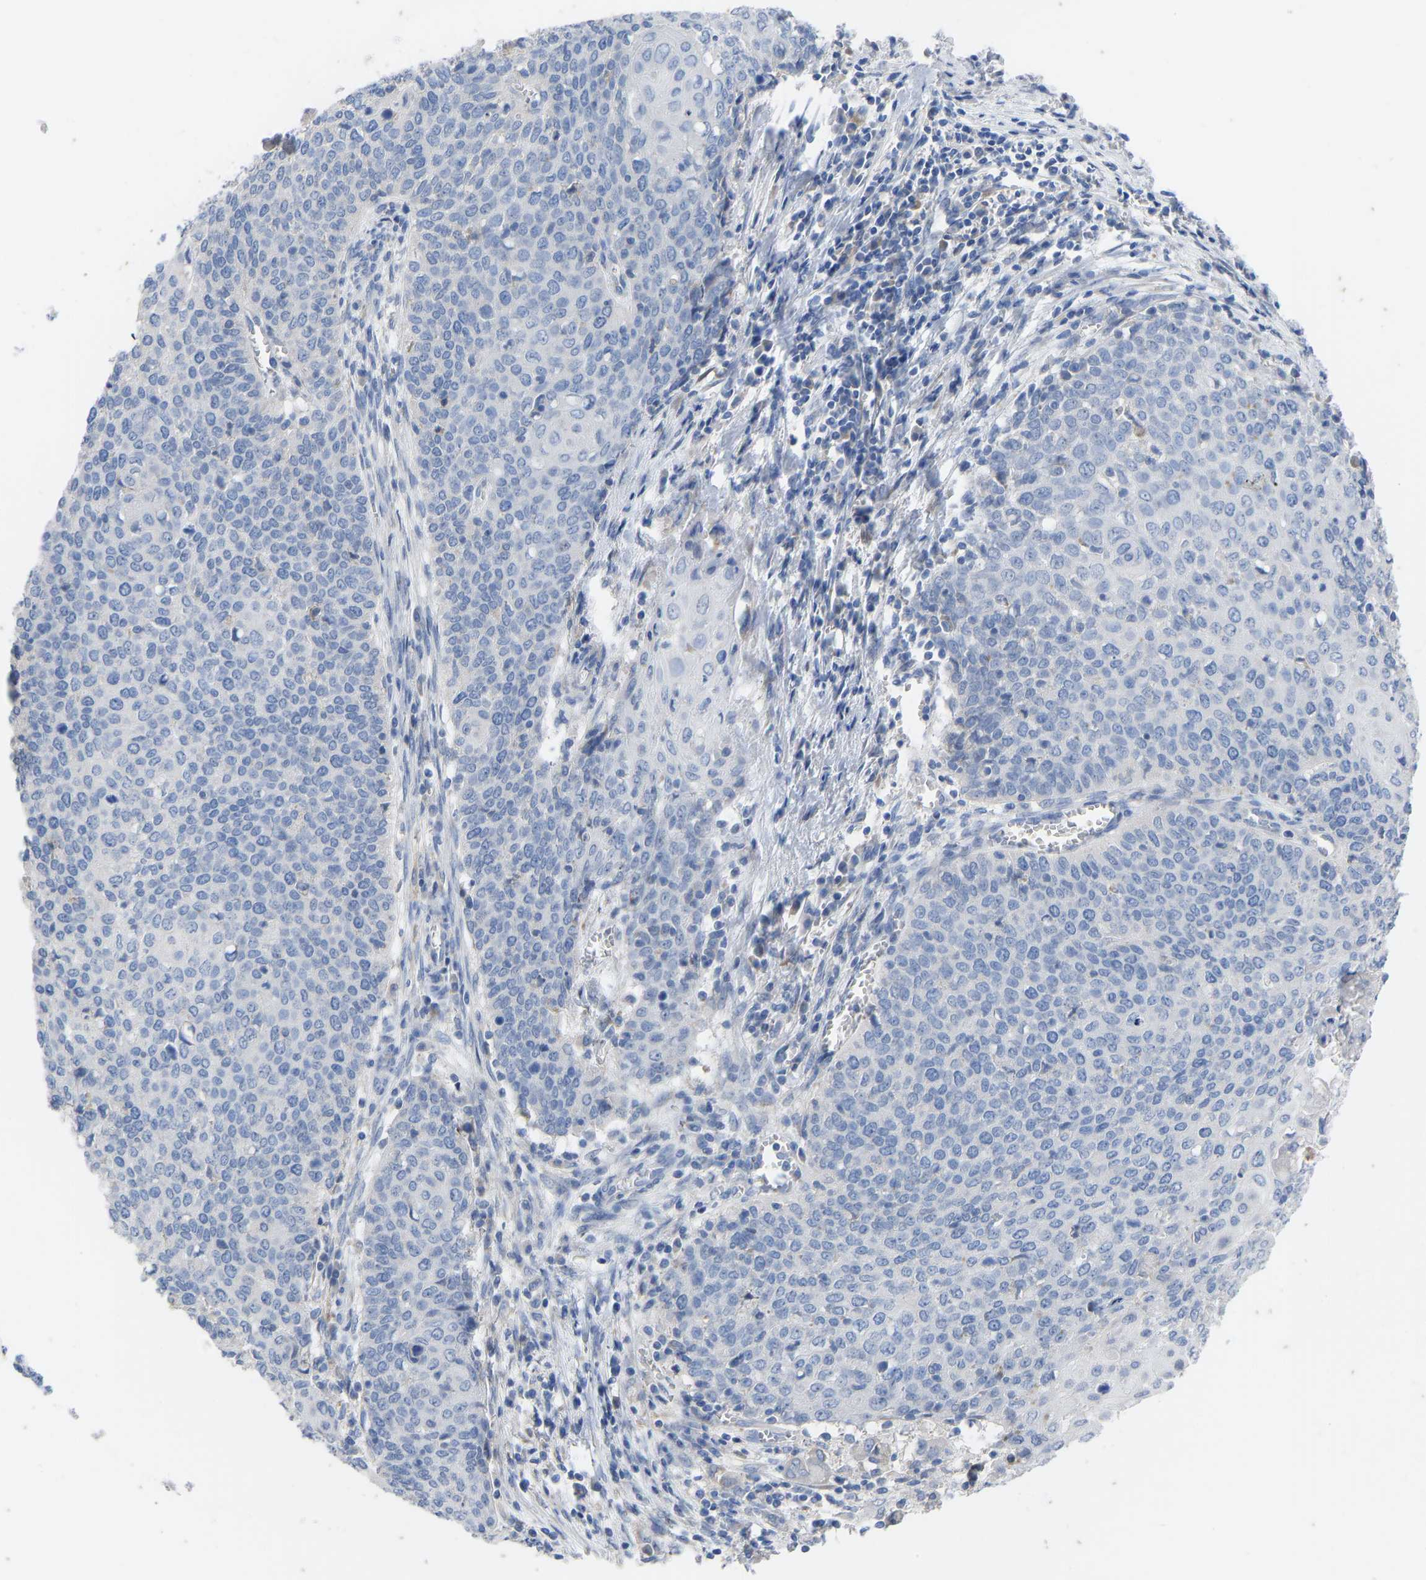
{"staining": {"intensity": "negative", "quantity": "none", "location": "none"}, "tissue": "cervical cancer", "cell_type": "Tumor cells", "image_type": "cancer", "snomed": [{"axis": "morphology", "description": "Squamous cell carcinoma, NOS"}, {"axis": "topography", "description": "Cervix"}], "caption": "Protein analysis of cervical cancer demonstrates no significant staining in tumor cells.", "gene": "OLIG2", "patient": {"sex": "female", "age": 39}}